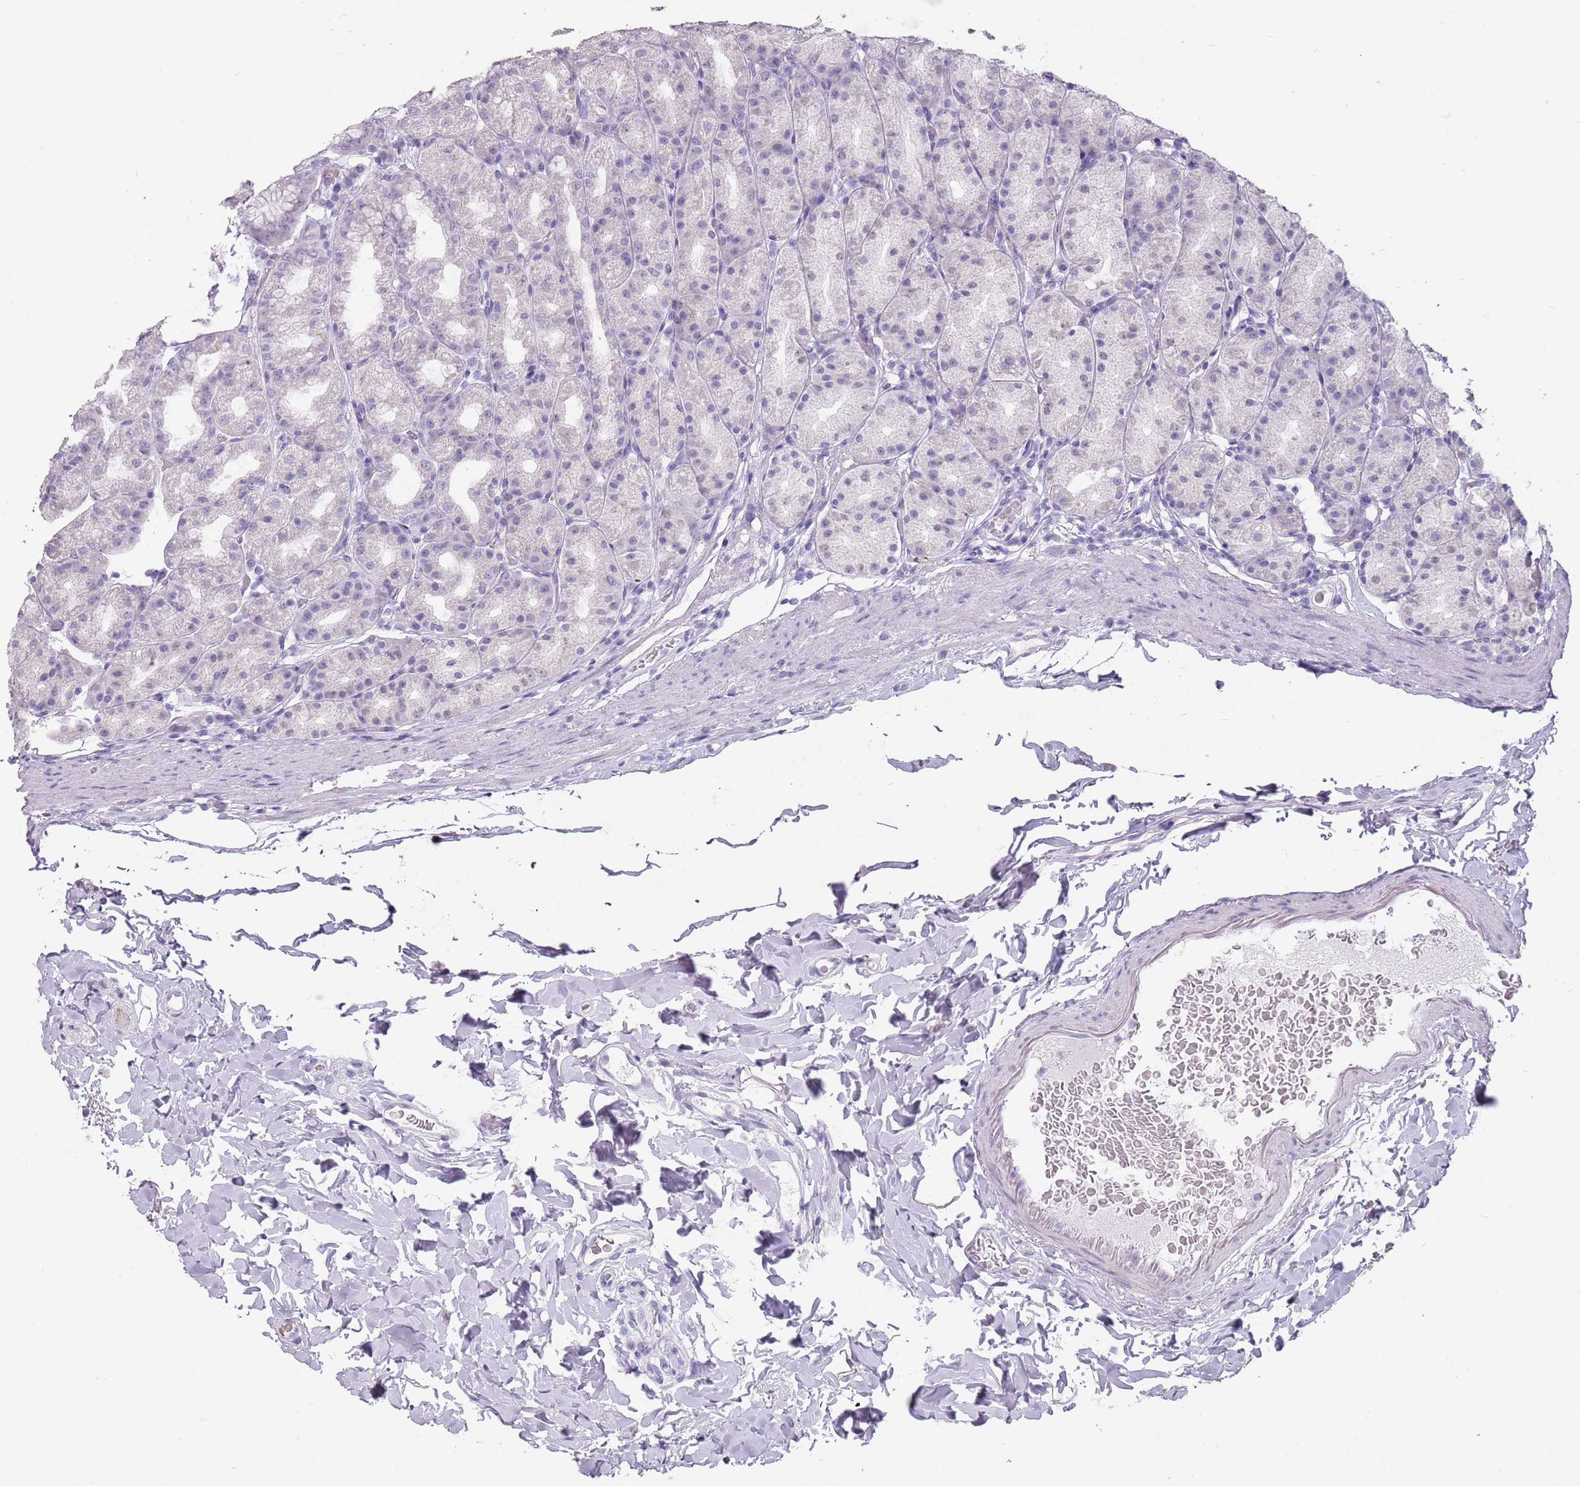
{"staining": {"intensity": "negative", "quantity": "none", "location": "none"}, "tissue": "stomach", "cell_type": "Glandular cells", "image_type": "normal", "snomed": [{"axis": "morphology", "description": "Normal tissue, NOS"}, {"axis": "topography", "description": "Stomach, upper"}], "caption": "Immunohistochemistry (IHC) histopathology image of normal human stomach stained for a protein (brown), which displays no positivity in glandular cells.", "gene": "DDX4", "patient": {"sex": "male", "age": 68}}